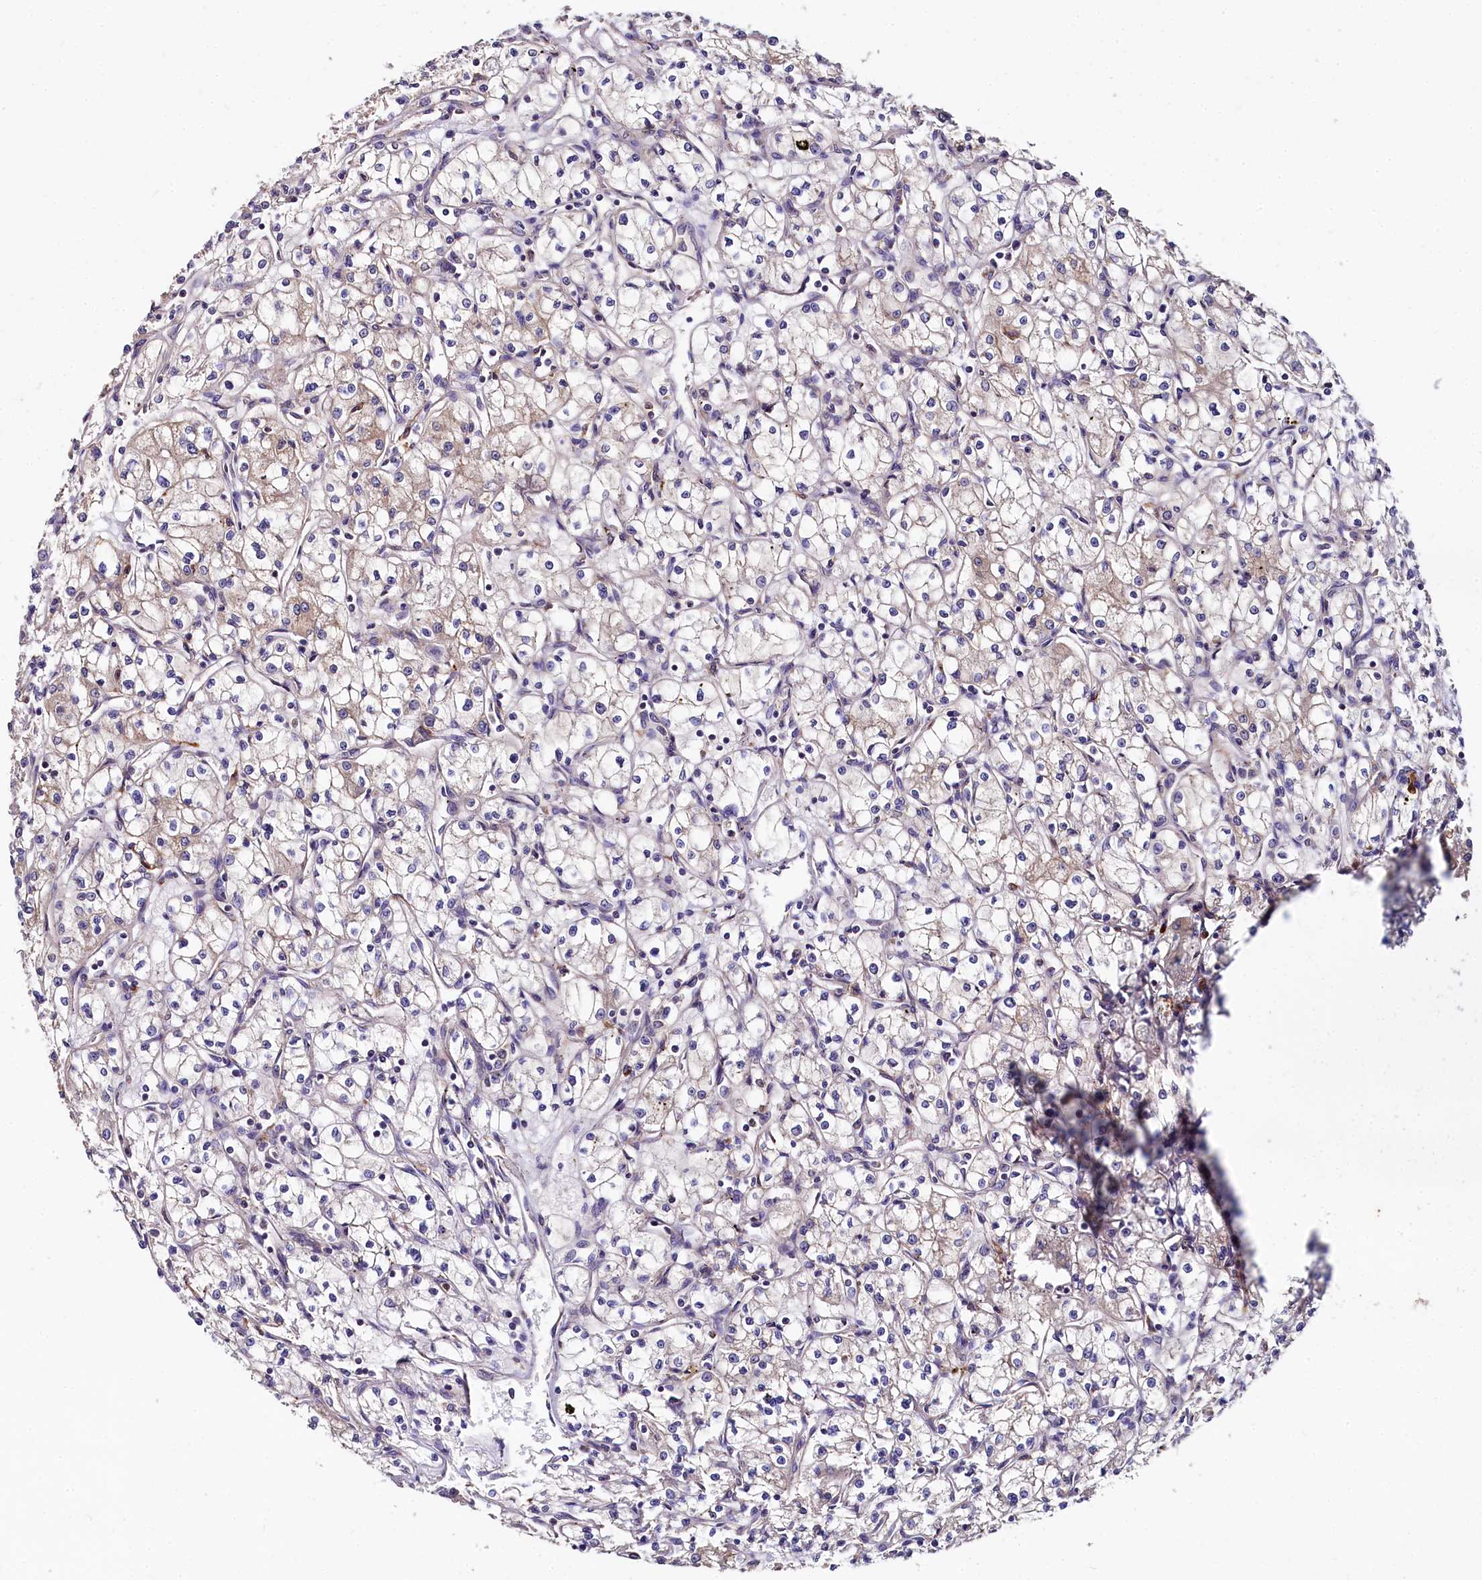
{"staining": {"intensity": "weak", "quantity": "<25%", "location": "cytoplasmic/membranous"}, "tissue": "renal cancer", "cell_type": "Tumor cells", "image_type": "cancer", "snomed": [{"axis": "morphology", "description": "Adenocarcinoma, NOS"}, {"axis": "topography", "description": "Kidney"}], "caption": "This is an IHC micrograph of renal cancer. There is no positivity in tumor cells.", "gene": "SPRYD3", "patient": {"sex": "male", "age": 59}}